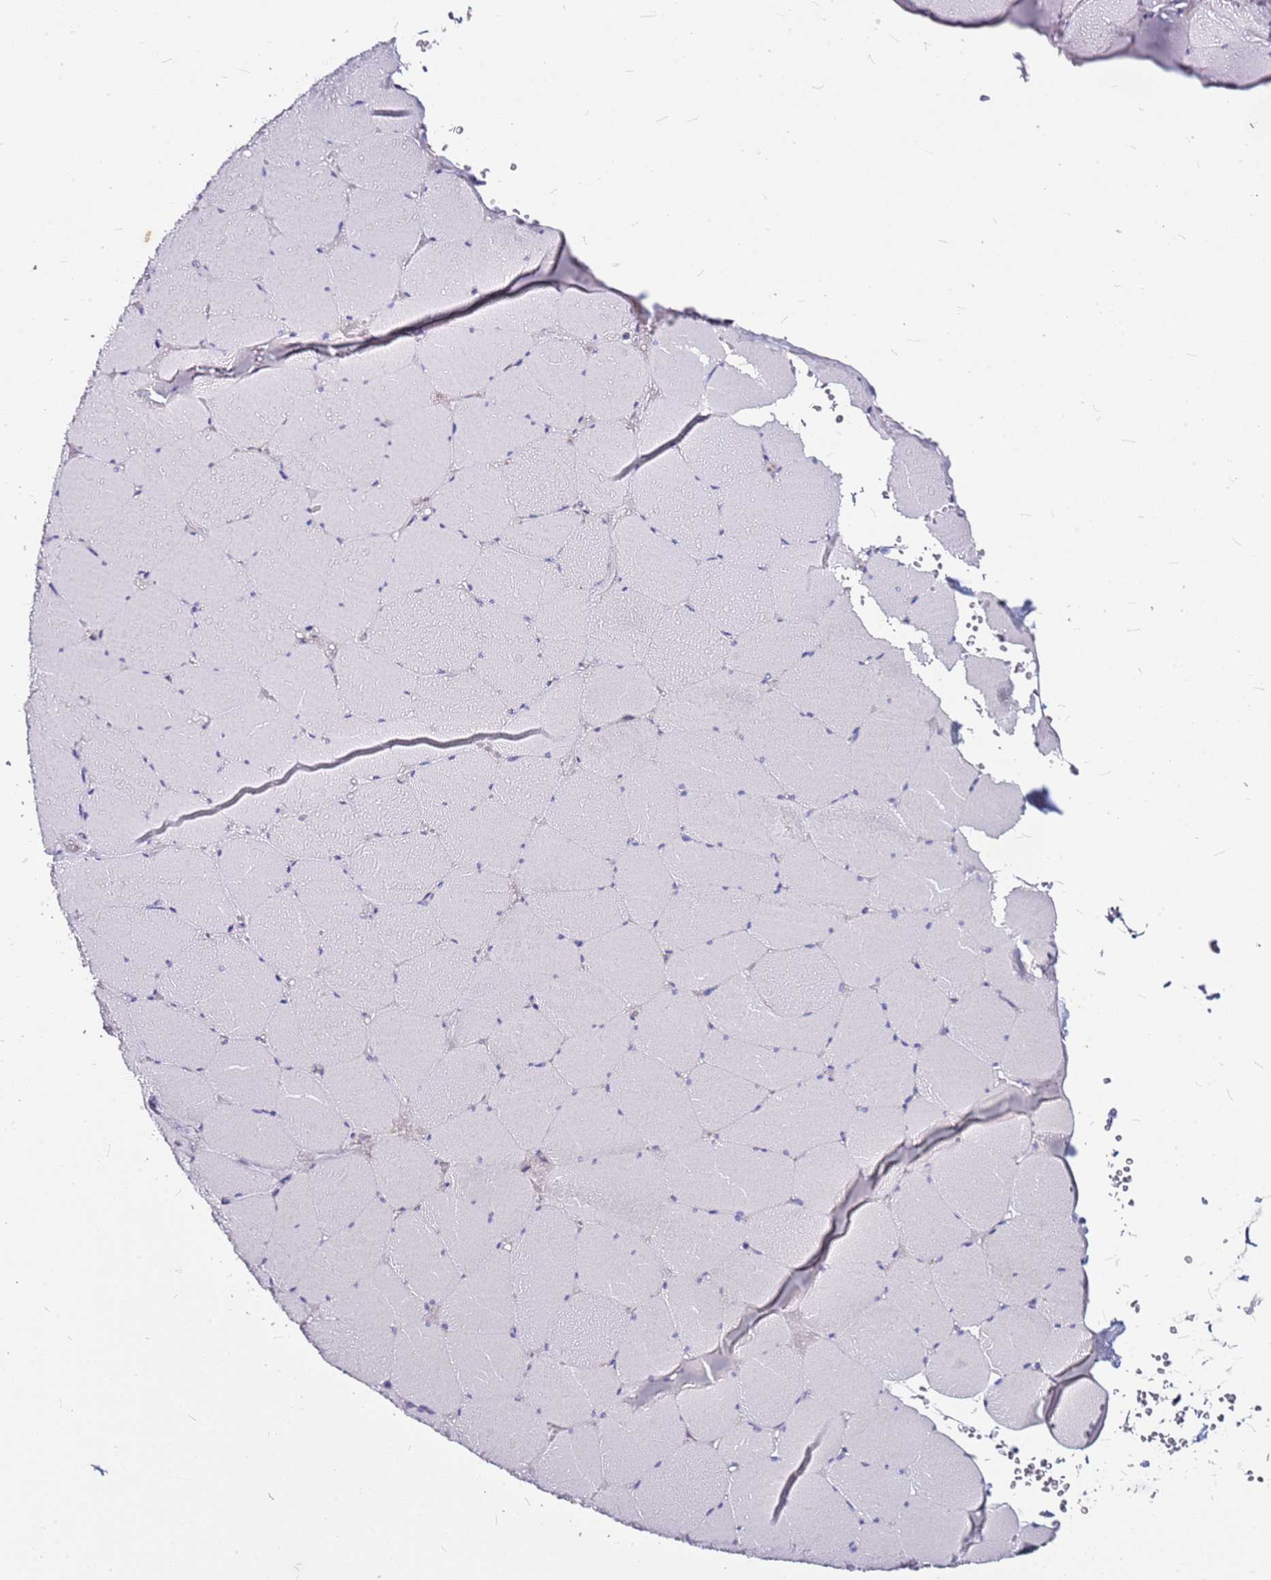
{"staining": {"intensity": "negative", "quantity": "none", "location": "none"}, "tissue": "skeletal muscle", "cell_type": "Myocytes", "image_type": "normal", "snomed": [{"axis": "morphology", "description": "Normal tissue, NOS"}, {"axis": "topography", "description": "Skeletal muscle"}, {"axis": "topography", "description": "Head-Neck"}], "caption": "Immunohistochemical staining of benign skeletal muscle demonstrates no significant staining in myocytes.", "gene": "CASD1", "patient": {"sex": "male", "age": 66}}